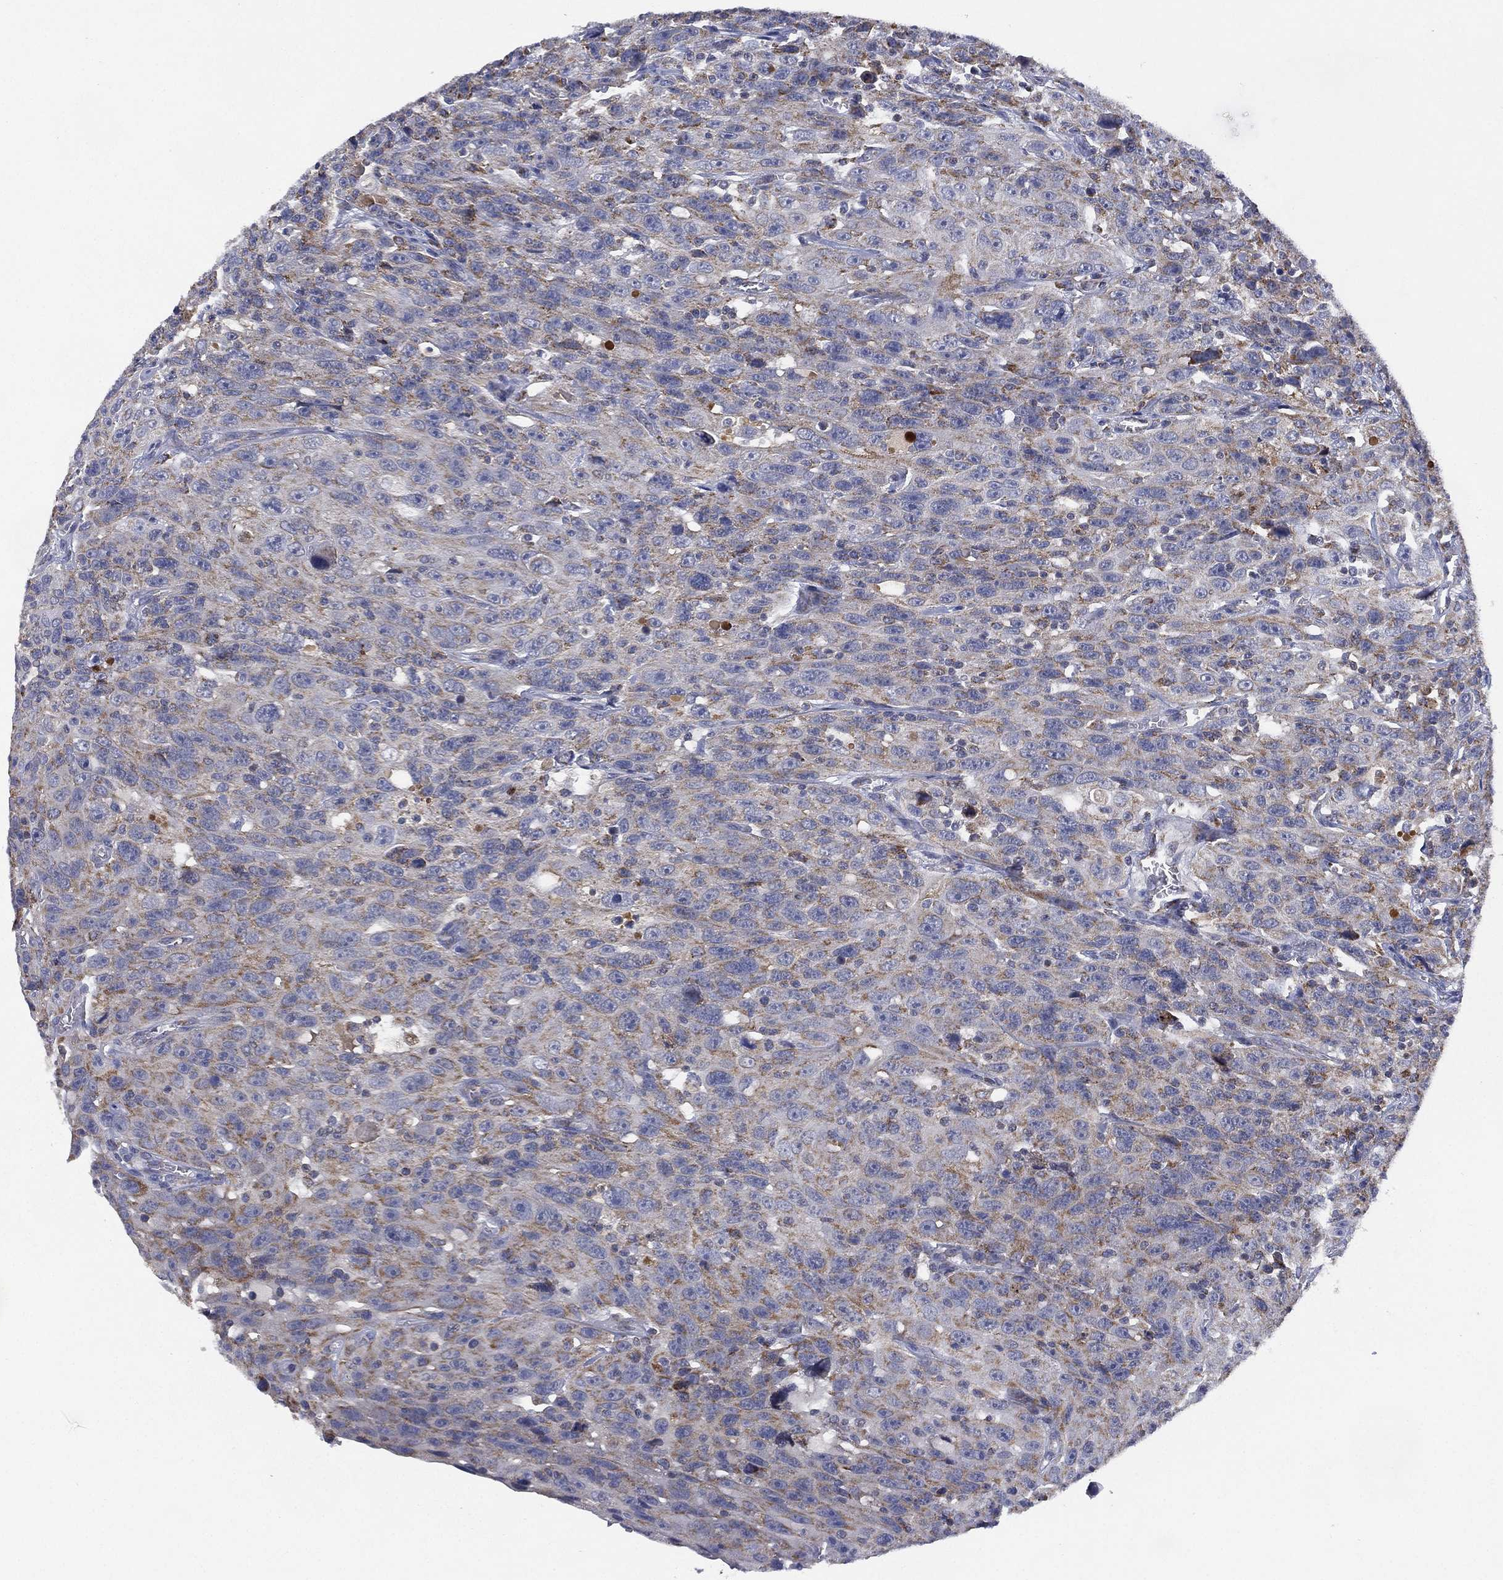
{"staining": {"intensity": "moderate", "quantity": "25%-75%", "location": "cytoplasmic/membranous"}, "tissue": "urothelial cancer", "cell_type": "Tumor cells", "image_type": "cancer", "snomed": [{"axis": "morphology", "description": "Urothelial carcinoma, NOS"}, {"axis": "morphology", "description": "Urothelial carcinoma, High grade"}, {"axis": "topography", "description": "Urinary bladder"}], "caption": "This is a histology image of immunohistochemistry staining of urothelial cancer, which shows moderate staining in the cytoplasmic/membranous of tumor cells.", "gene": "PPP2R5A", "patient": {"sex": "female", "age": 73}}